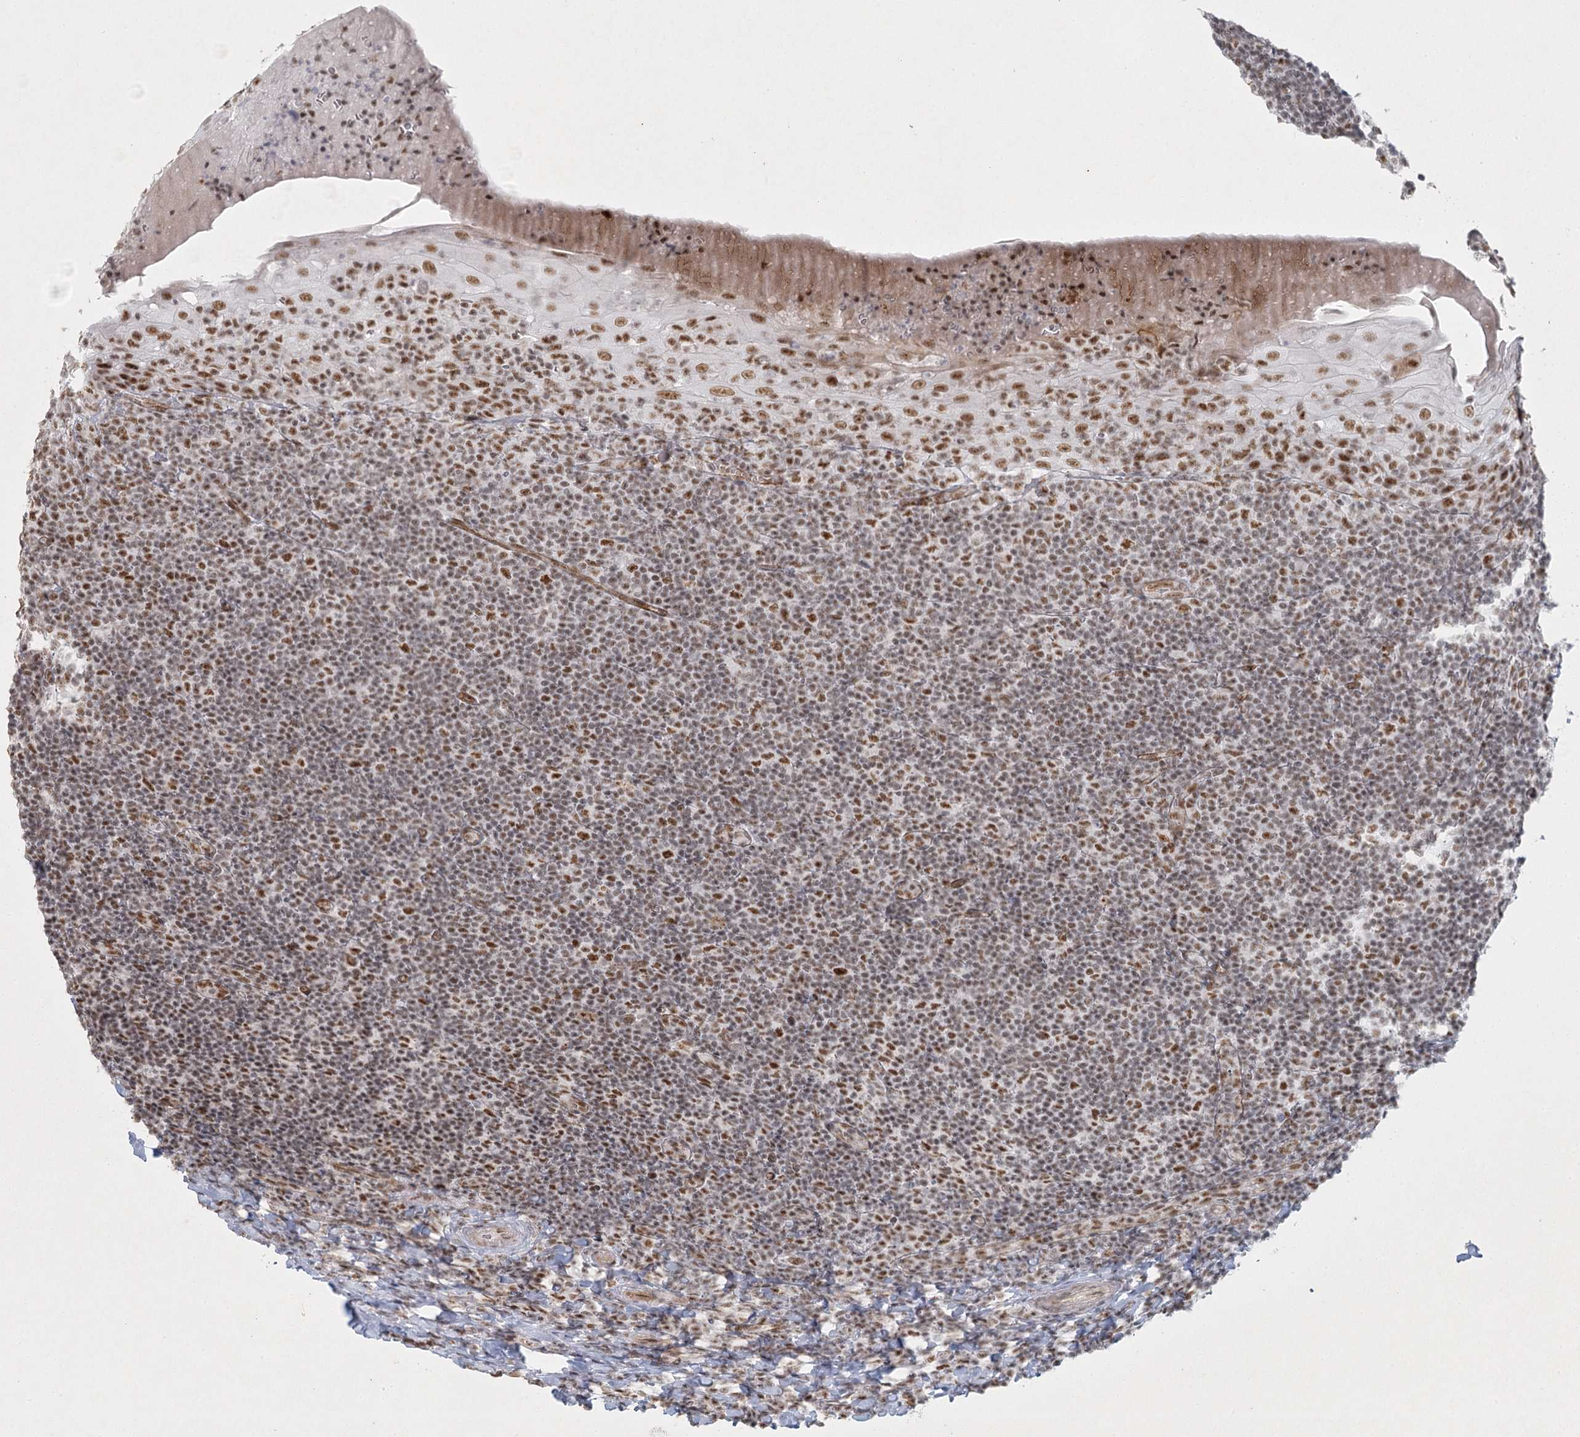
{"staining": {"intensity": "moderate", "quantity": "25%-75%", "location": "nuclear"}, "tissue": "tonsil", "cell_type": "Germinal center cells", "image_type": "normal", "snomed": [{"axis": "morphology", "description": "Normal tissue, NOS"}, {"axis": "topography", "description": "Tonsil"}], "caption": "Tonsil was stained to show a protein in brown. There is medium levels of moderate nuclear staining in approximately 25%-75% of germinal center cells. The protein of interest is stained brown, and the nuclei are stained in blue (DAB IHC with brightfield microscopy, high magnification).", "gene": "U2SURP", "patient": {"sex": "male", "age": 37}}